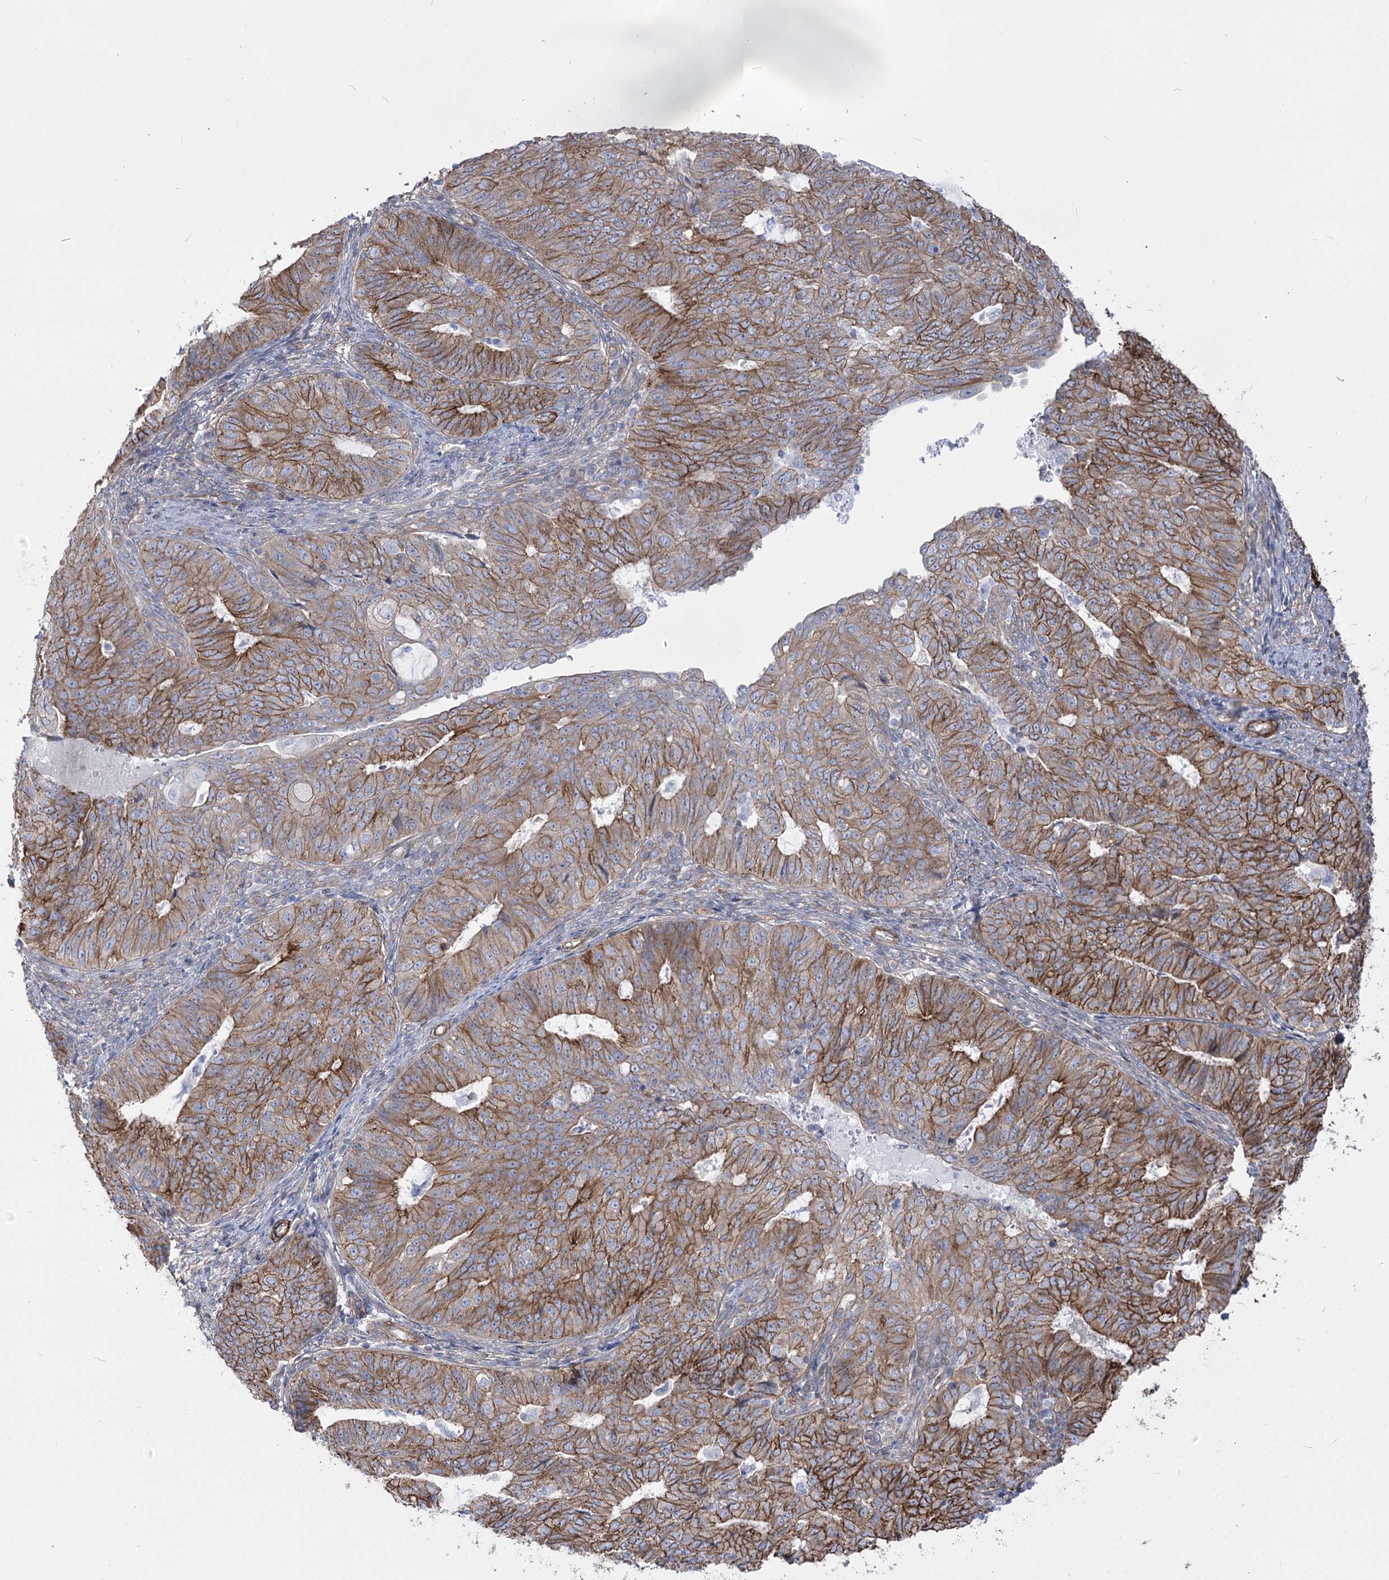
{"staining": {"intensity": "moderate", "quantity": ">75%", "location": "cytoplasmic/membranous"}, "tissue": "endometrial cancer", "cell_type": "Tumor cells", "image_type": "cancer", "snomed": [{"axis": "morphology", "description": "Adenocarcinoma, NOS"}, {"axis": "topography", "description": "Endometrium"}], "caption": "Moderate cytoplasmic/membranous protein expression is appreciated in approximately >75% of tumor cells in endometrial cancer (adenocarcinoma). Immunohistochemistry stains the protein of interest in brown and the nuclei are stained blue.", "gene": "PLEKHA5", "patient": {"sex": "female", "age": 32}}